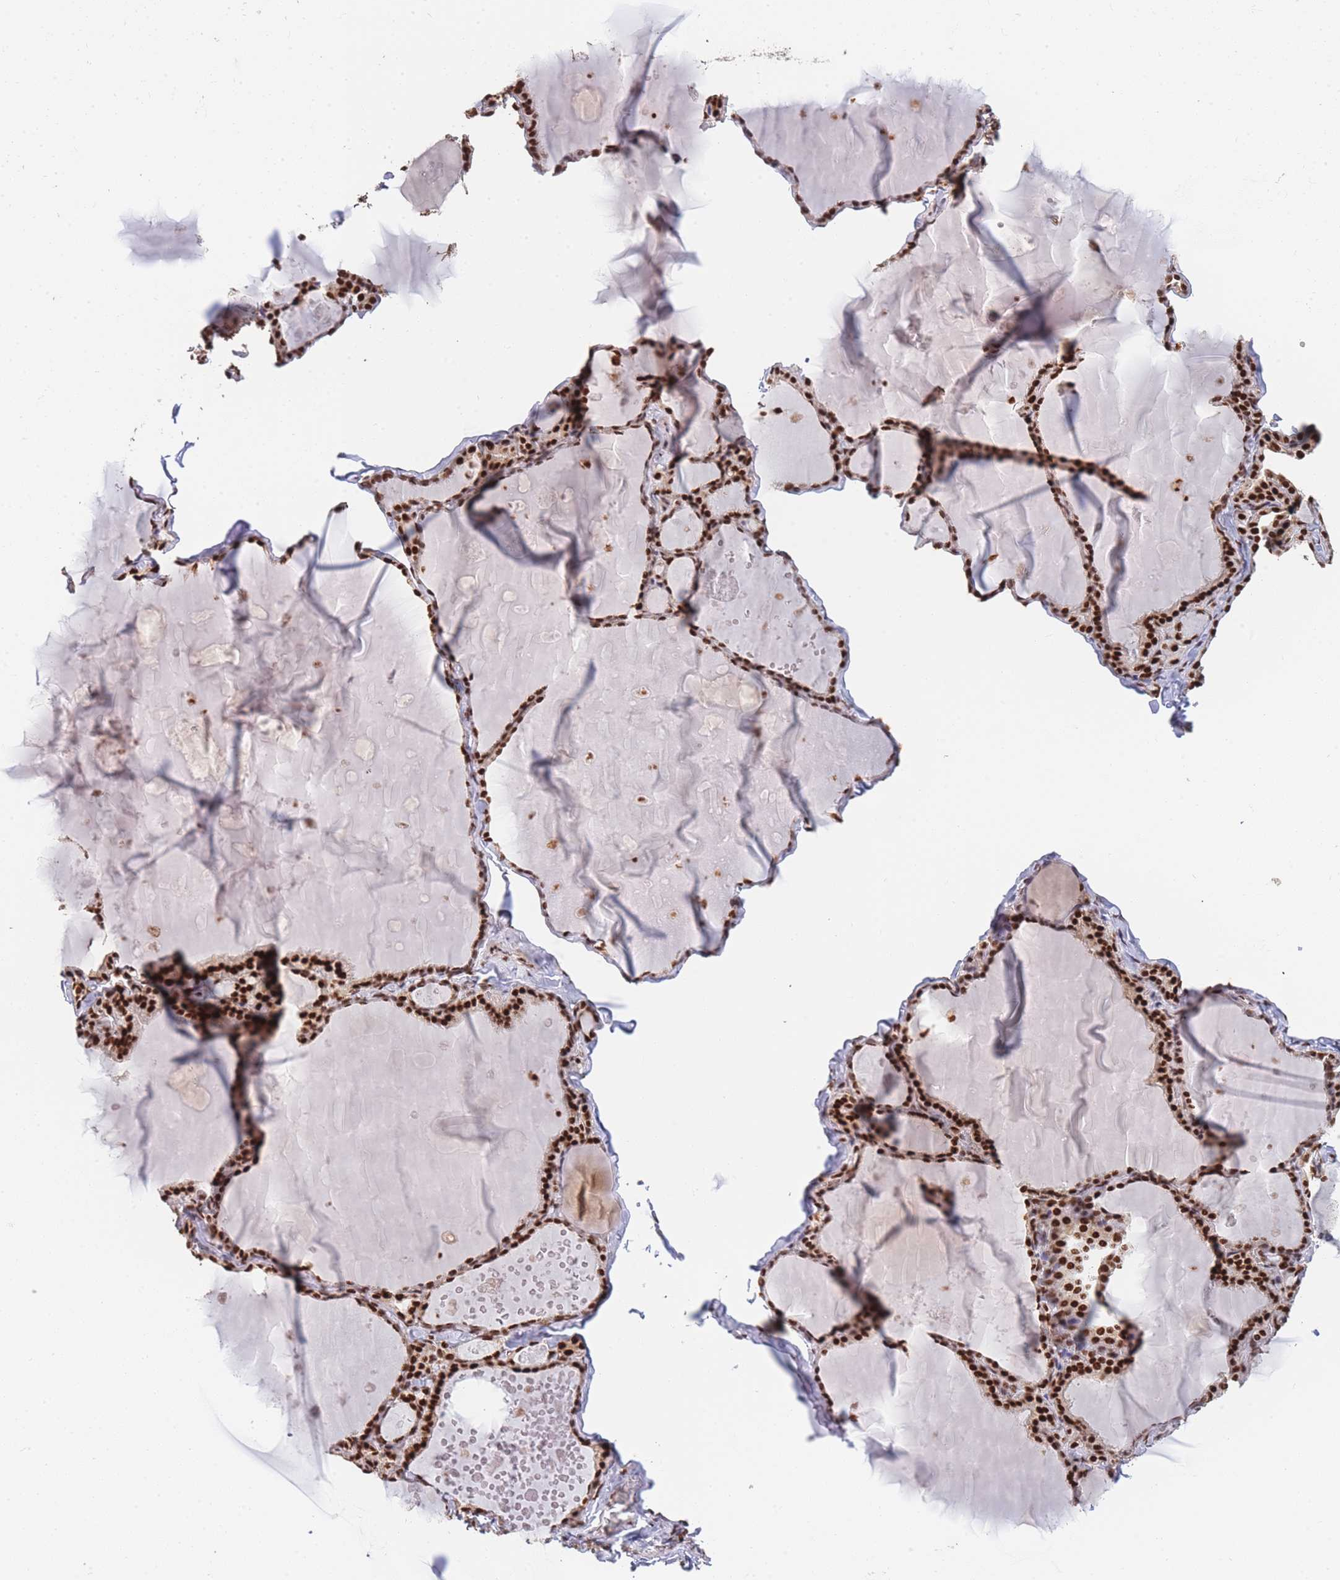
{"staining": {"intensity": "strong", "quantity": ">75%", "location": "nuclear"}, "tissue": "thyroid gland", "cell_type": "Glandular cells", "image_type": "normal", "snomed": [{"axis": "morphology", "description": "Normal tissue, NOS"}, {"axis": "topography", "description": "Thyroid gland"}], "caption": "Immunohistochemistry image of normal human thyroid gland stained for a protein (brown), which displays high levels of strong nuclear positivity in approximately >75% of glandular cells.", "gene": "PRKDC", "patient": {"sex": "male", "age": 56}}